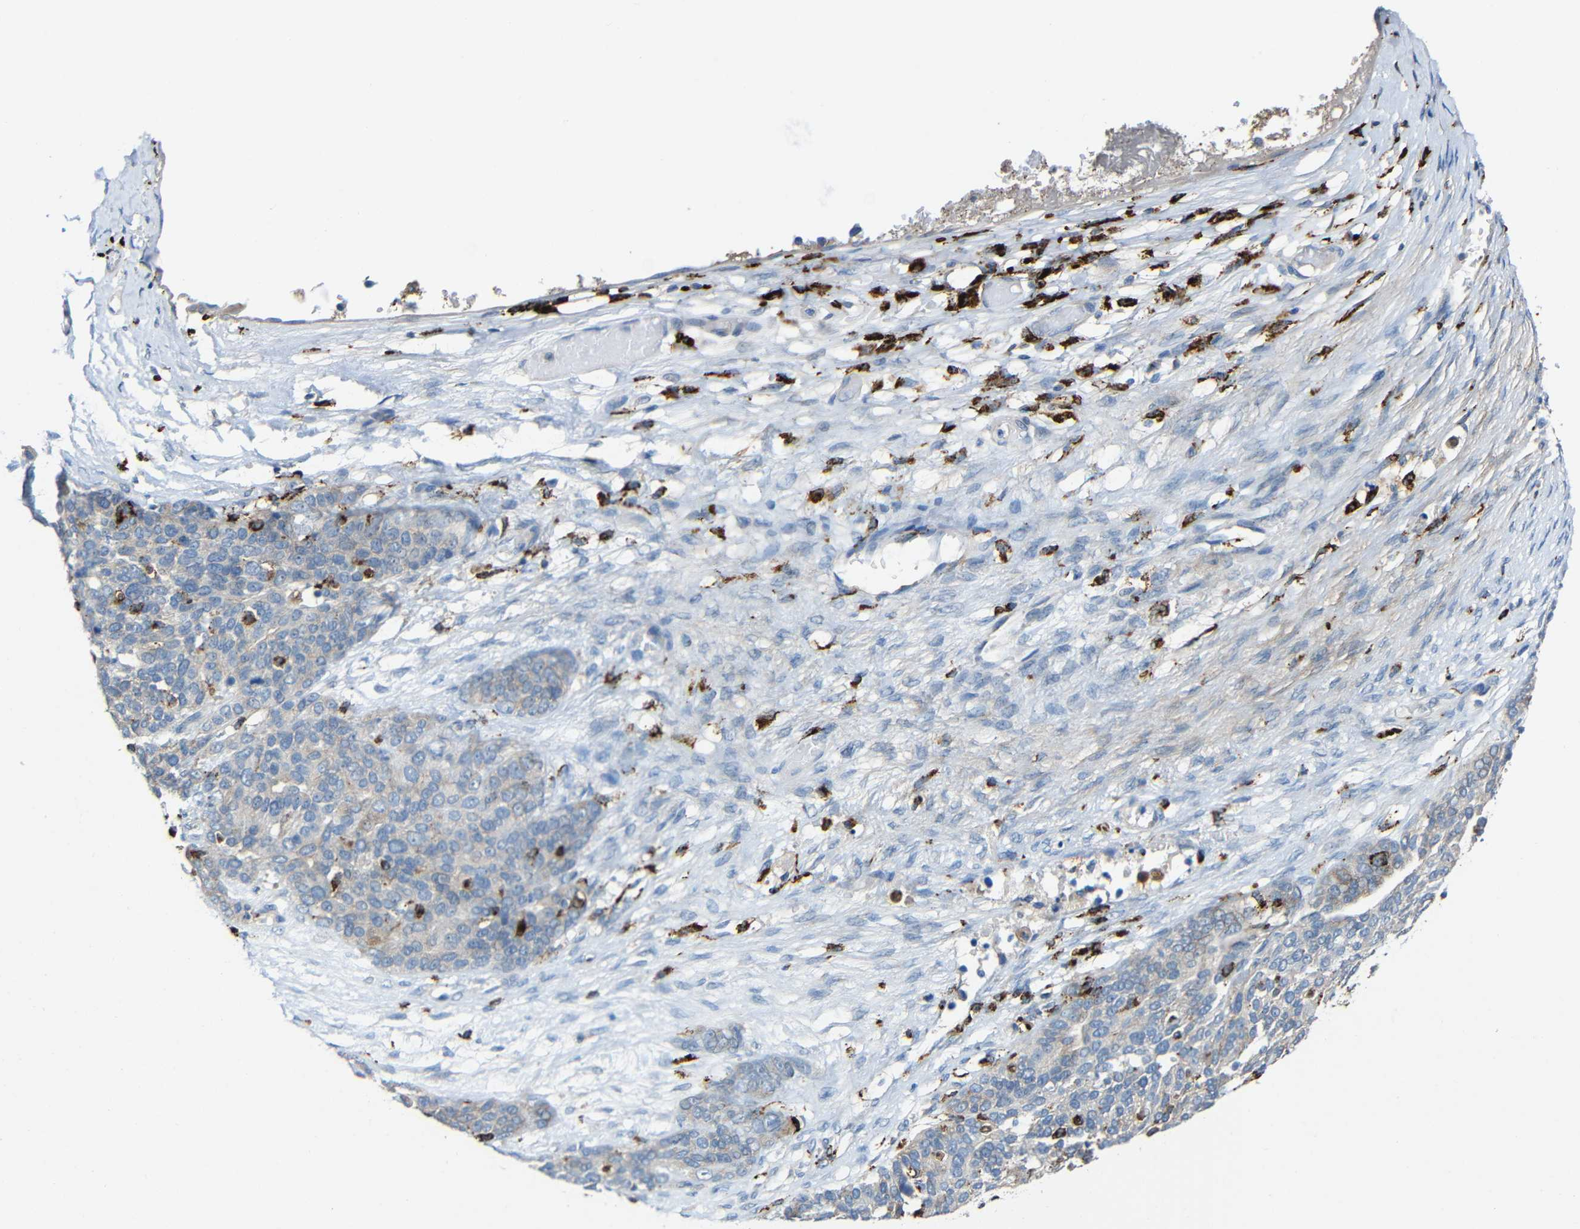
{"staining": {"intensity": "weak", "quantity": "25%-75%", "location": "cytoplasmic/membranous"}, "tissue": "ovarian cancer", "cell_type": "Tumor cells", "image_type": "cancer", "snomed": [{"axis": "morphology", "description": "Cystadenocarcinoma, serous, NOS"}, {"axis": "topography", "description": "Ovary"}], "caption": "Weak cytoplasmic/membranous positivity is appreciated in about 25%-75% of tumor cells in serous cystadenocarcinoma (ovarian).", "gene": "HLA-DMA", "patient": {"sex": "female", "age": 44}}